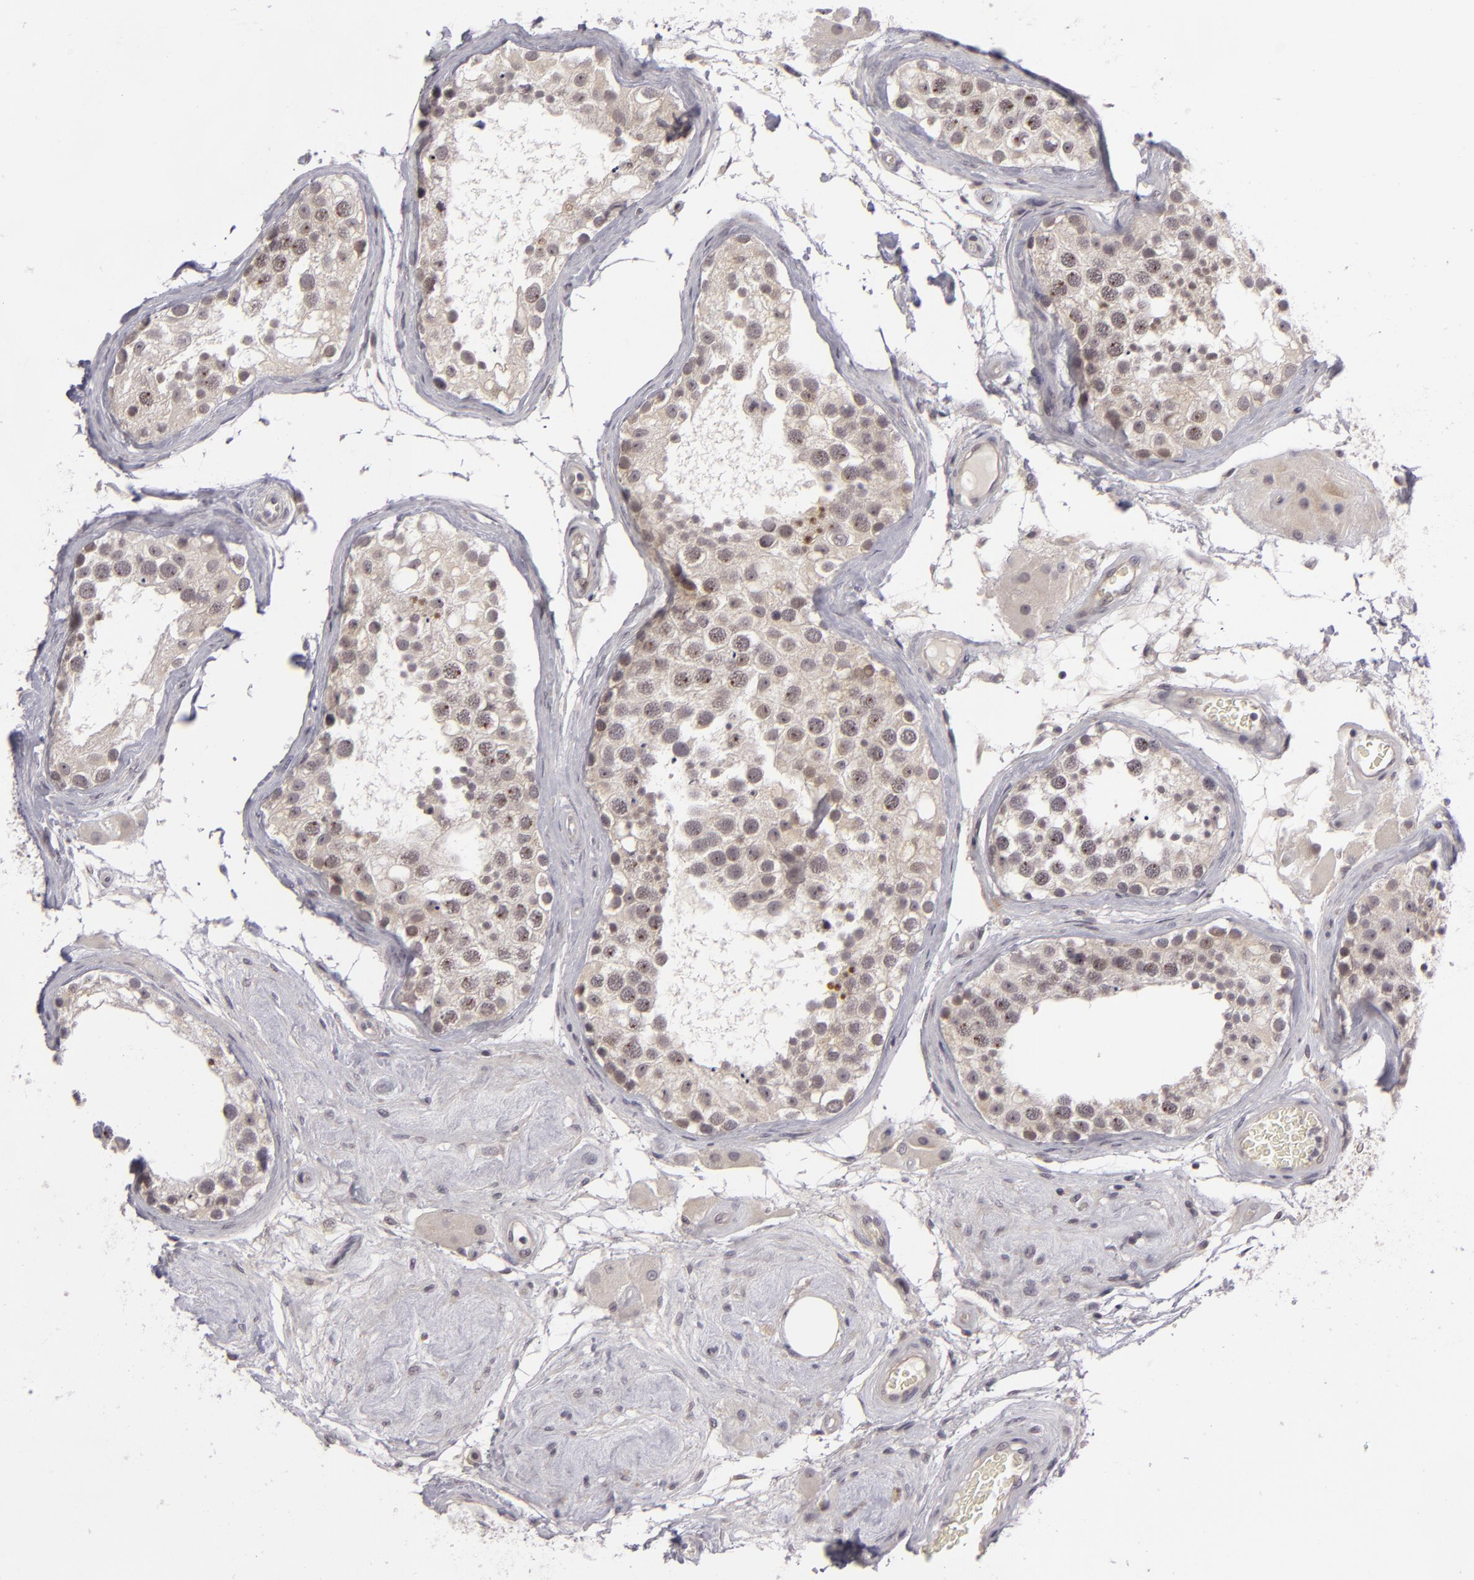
{"staining": {"intensity": "weak", "quantity": "25%-75%", "location": "cytoplasmic/membranous,nuclear"}, "tissue": "testis", "cell_type": "Cells in seminiferous ducts", "image_type": "normal", "snomed": [{"axis": "morphology", "description": "Normal tissue, NOS"}, {"axis": "topography", "description": "Testis"}], "caption": "A brown stain highlights weak cytoplasmic/membranous,nuclear expression of a protein in cells in seminiferous ducts of unremarkable human testis. (DAB (3,3'-diaminobenzidine) IHC, brown staining for protein, blue staining for nuclei).", "gene": "DLG3", "patient": {"sex": "male", "age": 68}}